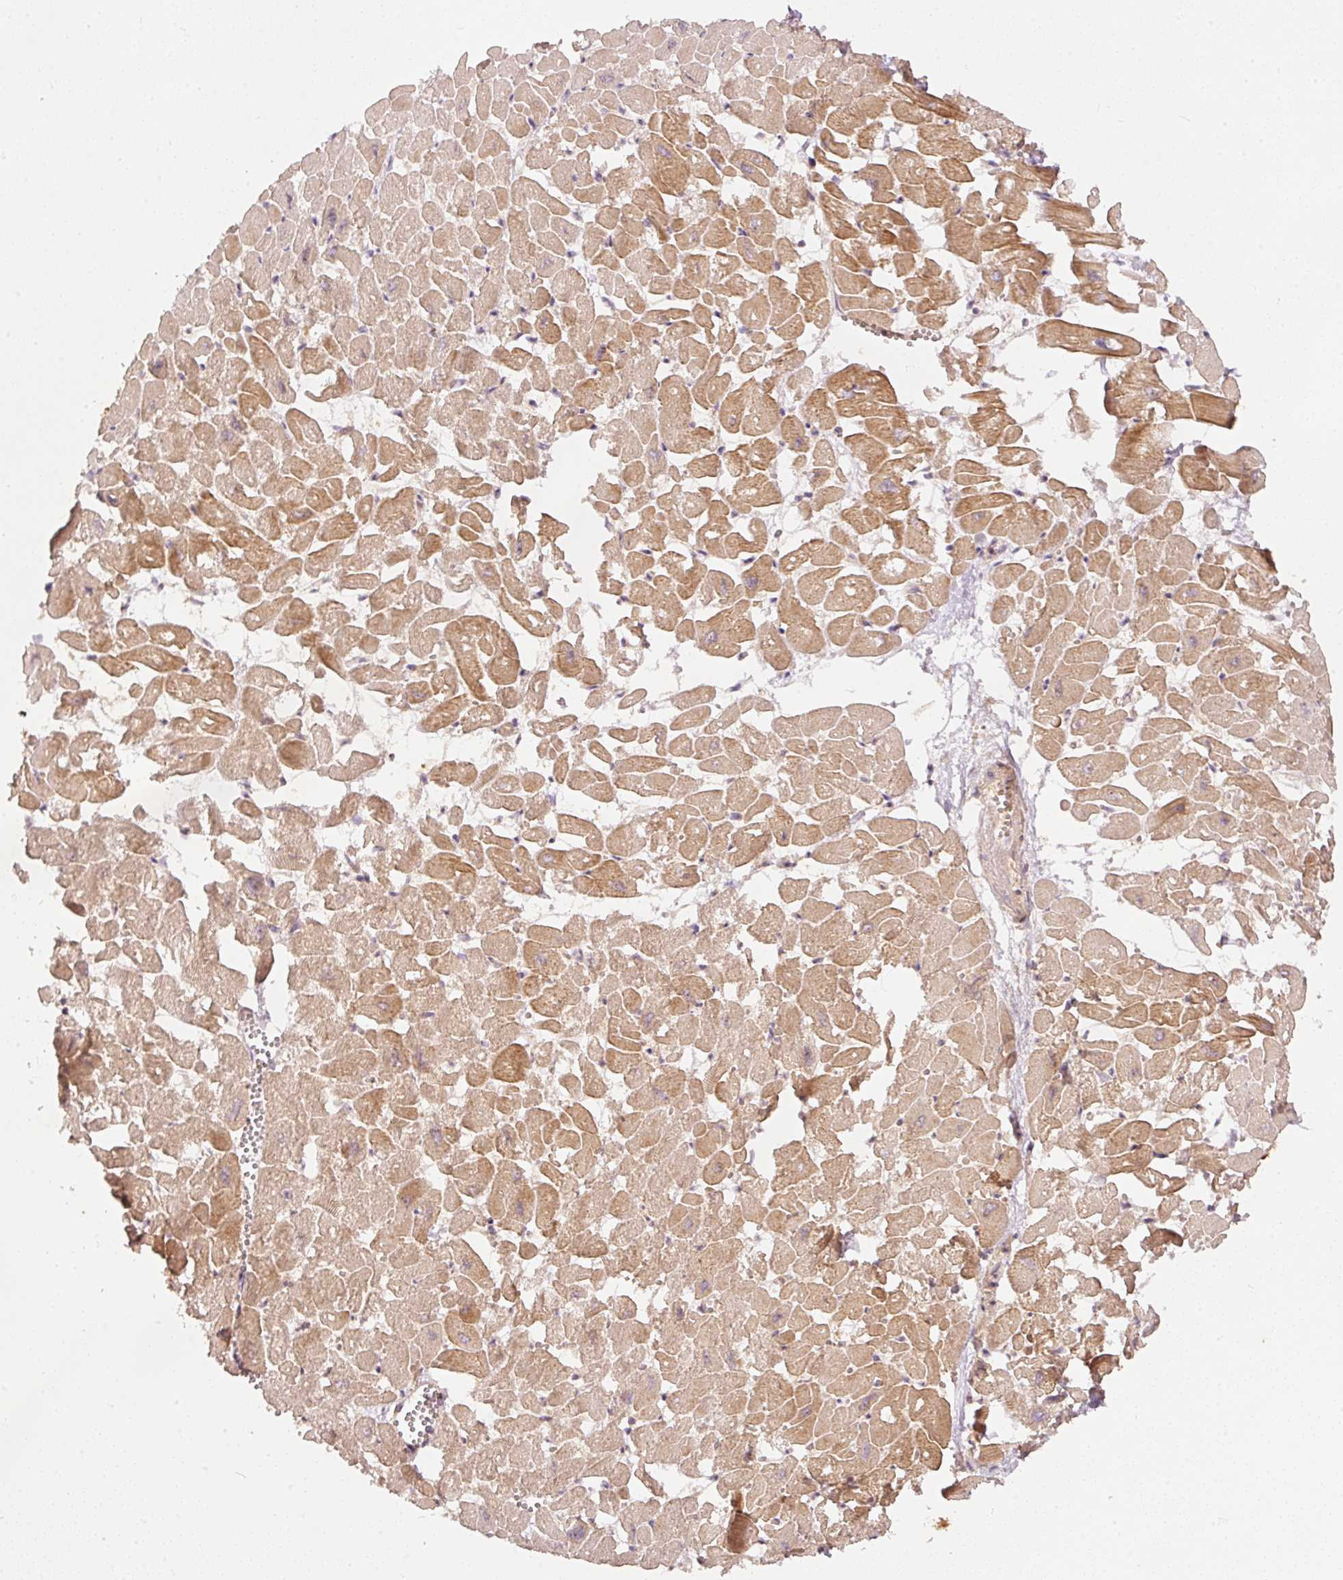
{"staining": {"intensity": "moderate", "quantity": "25%-75%", "location": "cytoplasmic/membranous"}, "tissue": "heart muscle", "cell_type": "Cardiomyocytes", "image_type": "normal", "snomed": [{"axis": "morphology", "description": "Normal tissue, NOS"}, {"axis": "topography", "description": "Heart"}], "caption": "This image demonstrates IHC staining of benign heart muscle, with medium moderate cytoplasmic/membranous staining in about 25%-75% of cardiomyocytes.", "gene": "EIF3B", "patient": {"sex": "male", "age": 54}}